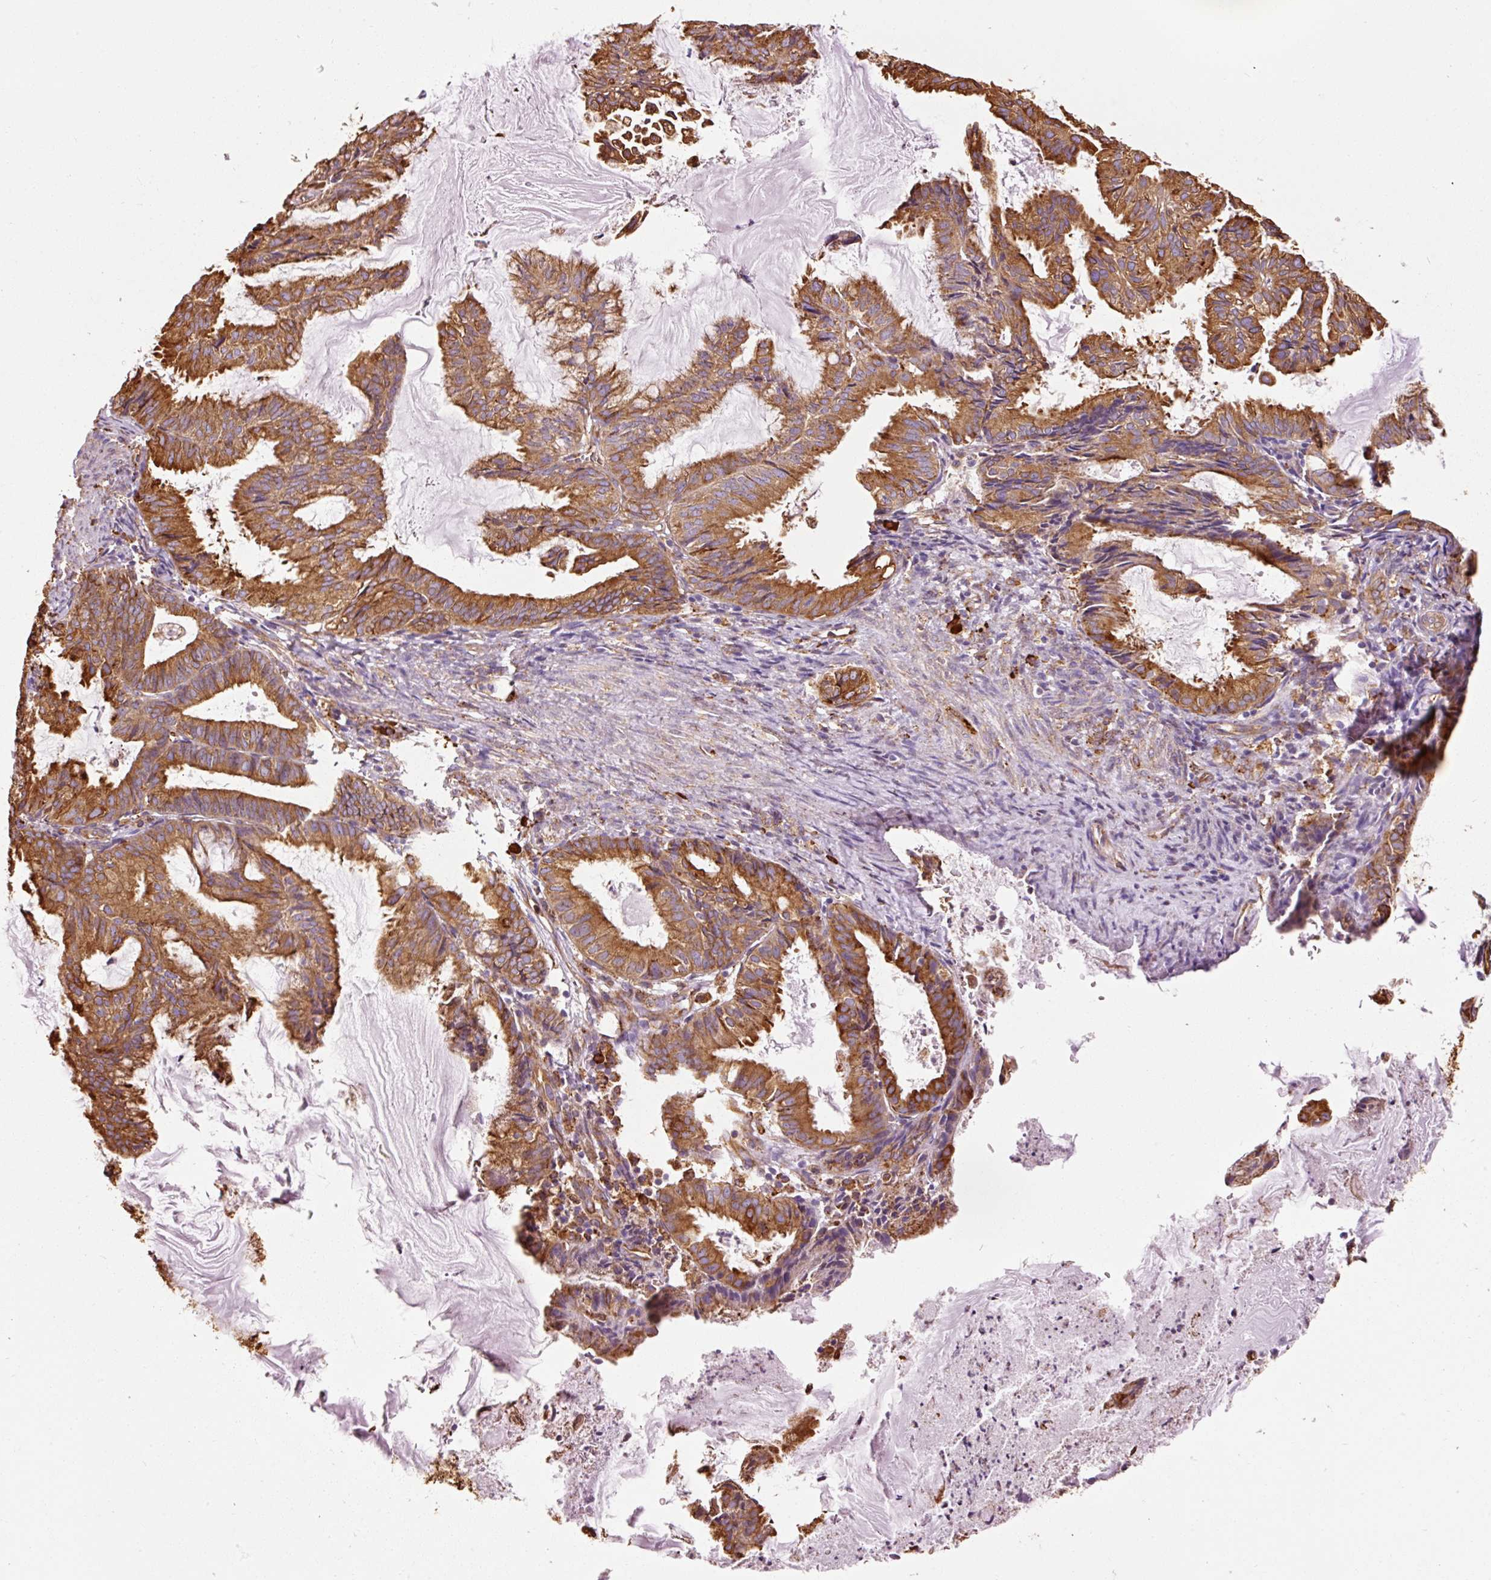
{"staining": {"intensity": "strong", "quantity": ">75%", "location": "cytoplasmic/membranous"}, "tissue": "endometrial cancer", "cell_type": "Tumor cells", "image_type": "cancer", "snomed": [{"axis": "morphology", "description": "Adenocarcinoma, NOS"}, {"axis": "topography", "description": "Endometrium"}], "caption": "A brown stain shows strong cytoplasmic/membranous expression of a protein in endometrial cancer (adenocarcinoma) tumor cells.", "gene": "KLC1", "patient": {"sex": "female", "age": 86}}